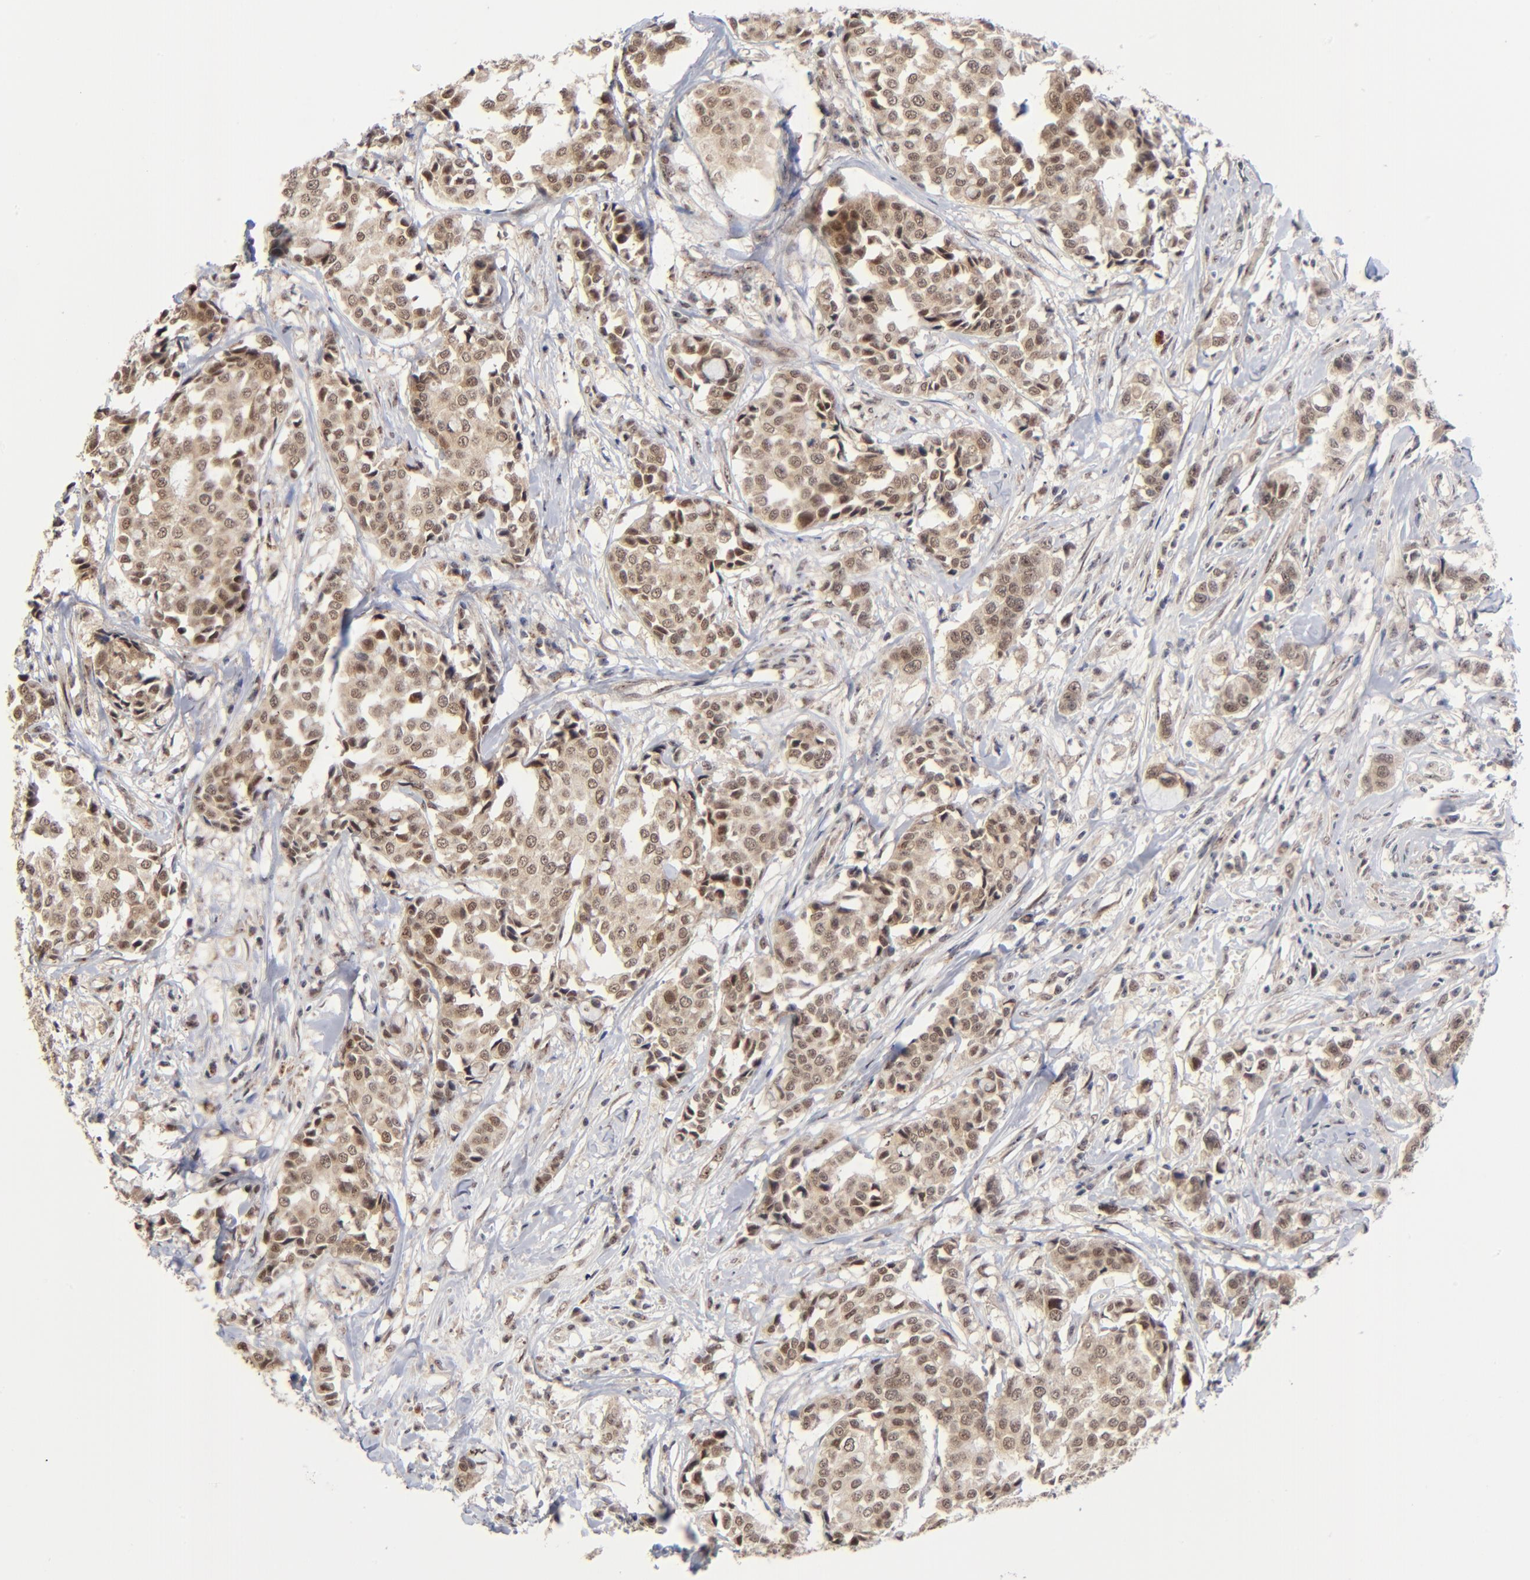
{"staining": {"intensity": "weak", "quantity": ">75%", "location": "cytoplasmic/membranous,nuclear"}, "tissue": "breast cancer", "cell_type": "Tumor cells", "image_type": "cancer", "snomed": [{"axis": "morphology", "description": "Duct carcinoma"}, {"axis": "topography", "description": "Breast"}], "caption": "An immunohistochemistry (IHC) histopathology image of neoplastic tissue is shown. Protein staining in brown shows weak cytoplasmic/membranous and nuclear positivity in breast cancer (invasive ductal carcinoma) within tumor cells.", "gene": "ZNF419", "patient": {"sex": "female", "age": 27}}